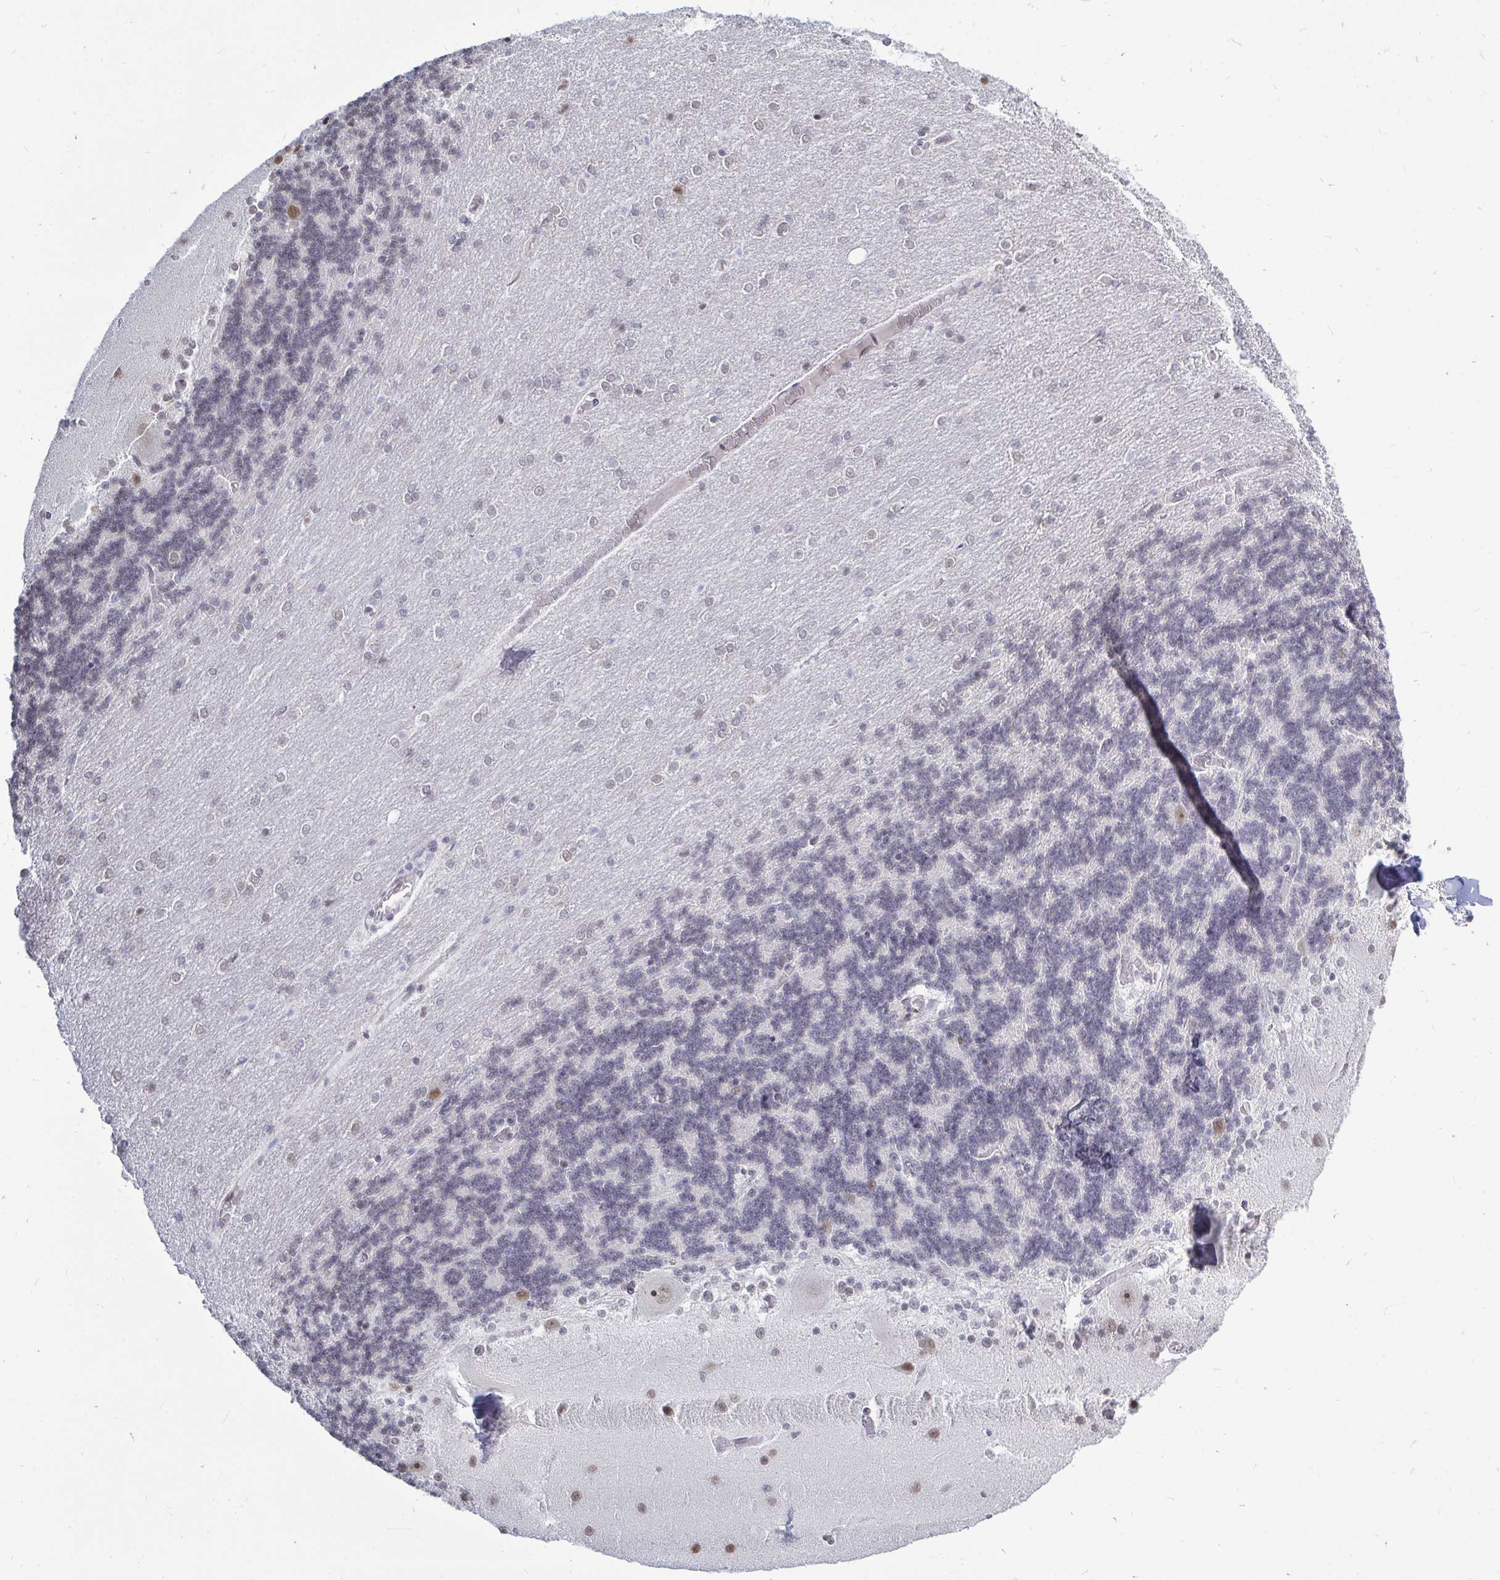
{"staining": {"intensity": "negative", "quantity": "none", "location": "none"}, "tissue": "cerebellum", "cell_type": "Cells in granular layer", "image_type": "normal", "snomed": [{"axis": "morphology", "description": "Normal tissue, NOS"}, {"axis": "topography", "description": "Cerebellum"}], "caption": "IHC of unremarkable cerebellum displays no staining in cells in granular layer. (Brightfield microscopy of DAB (3,3'-diaminobenzidine) IHC at high magnification).", "gene": "TRIP12", "patient": {"sex": "female", "age": 54}}